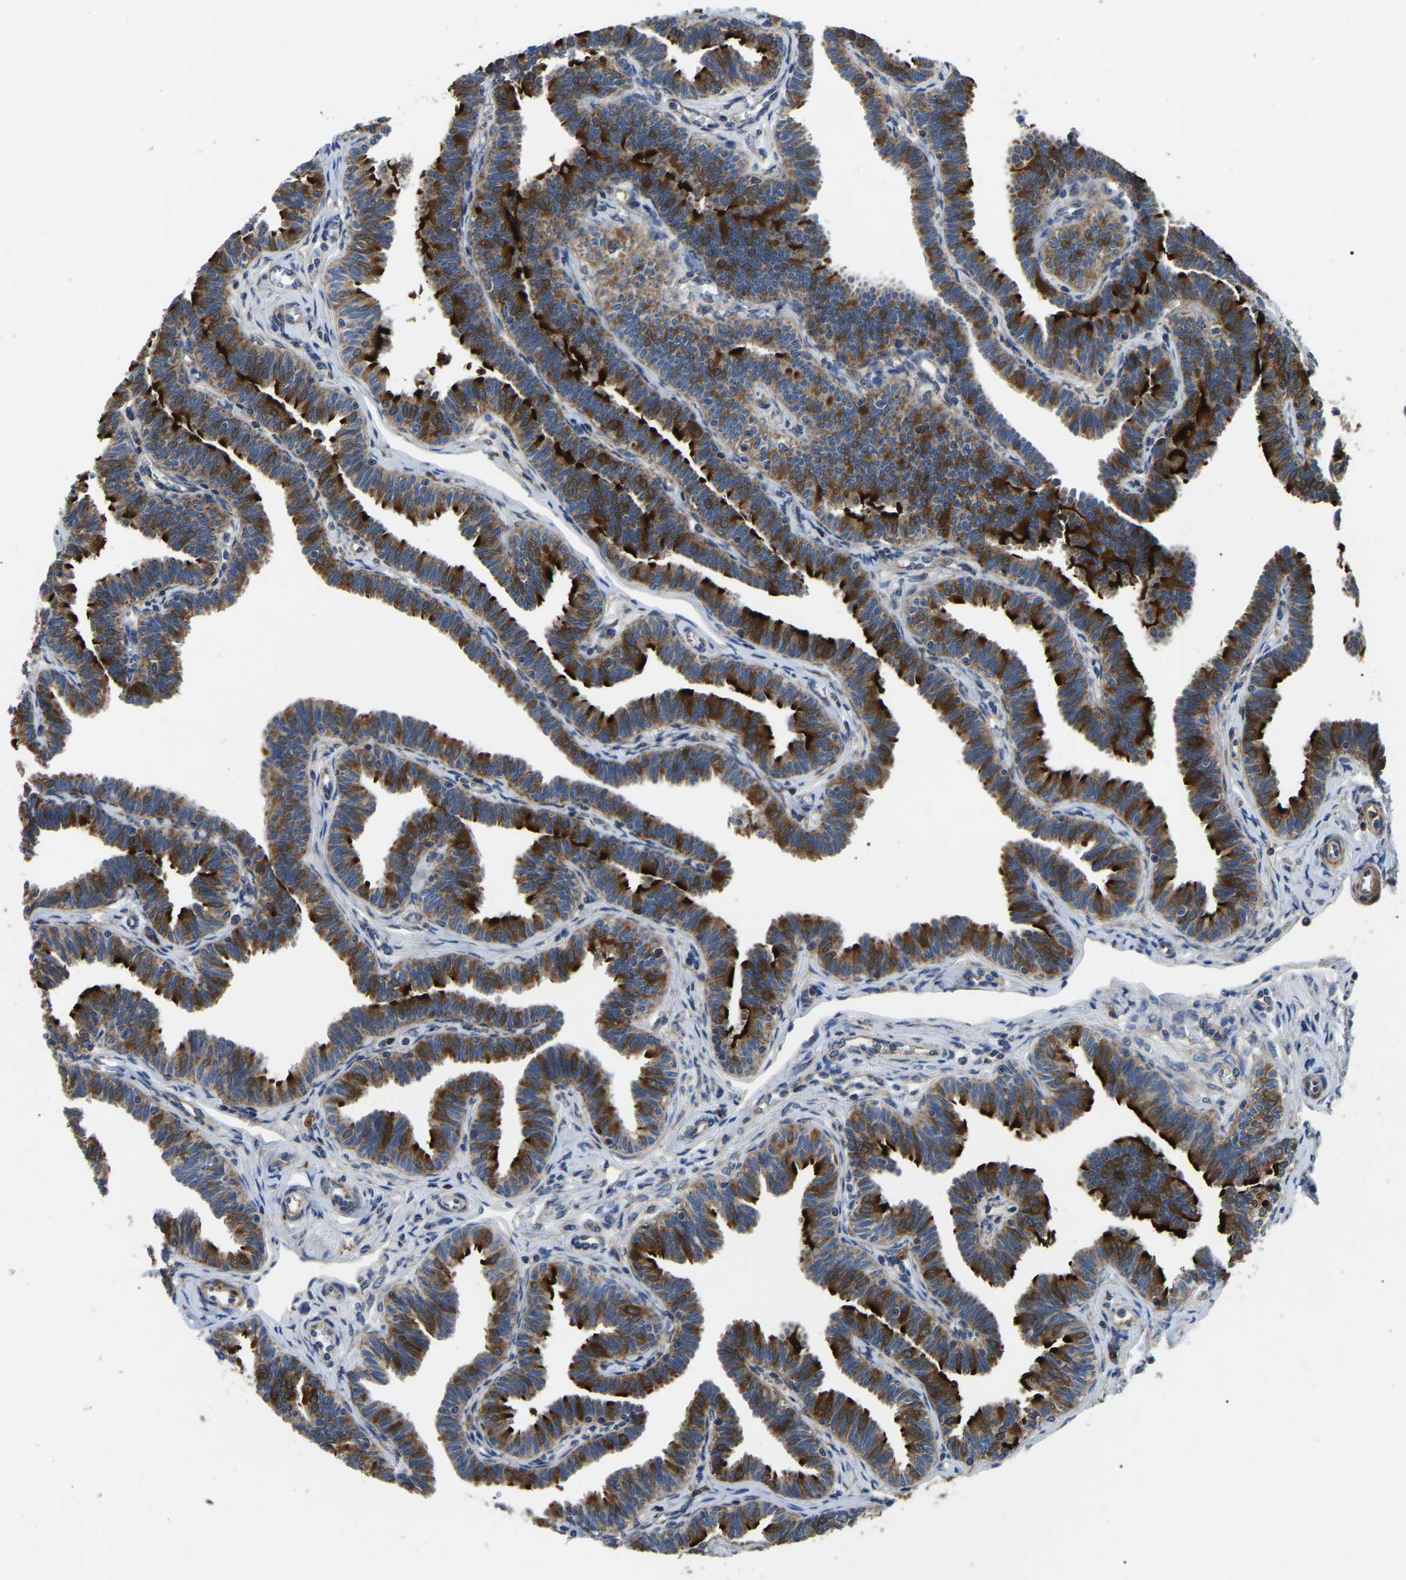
{"staining": {"intensity": "strong", "quantity": ">75%", "location": "cytoplasmic/membranous"}, "tissue": "fallopian tube", "cell_type": "Glandular cells", "image_type": "normal", "snomed": [{"axis": "morphology", "description": "Normal tissue, NOS"}, {"axis": "topography", "description": "Fallopian tube"}, {"axis": "topography", "description": "Ovary"}], "caption": "Fallopian tube was stained to show a protein in brown. There is high levels of strong cytoplasmic/membranous expression in about >75% of glandular cells.", "gene": "PPM1E", "patient": {"sex": "female", "age": 23}}